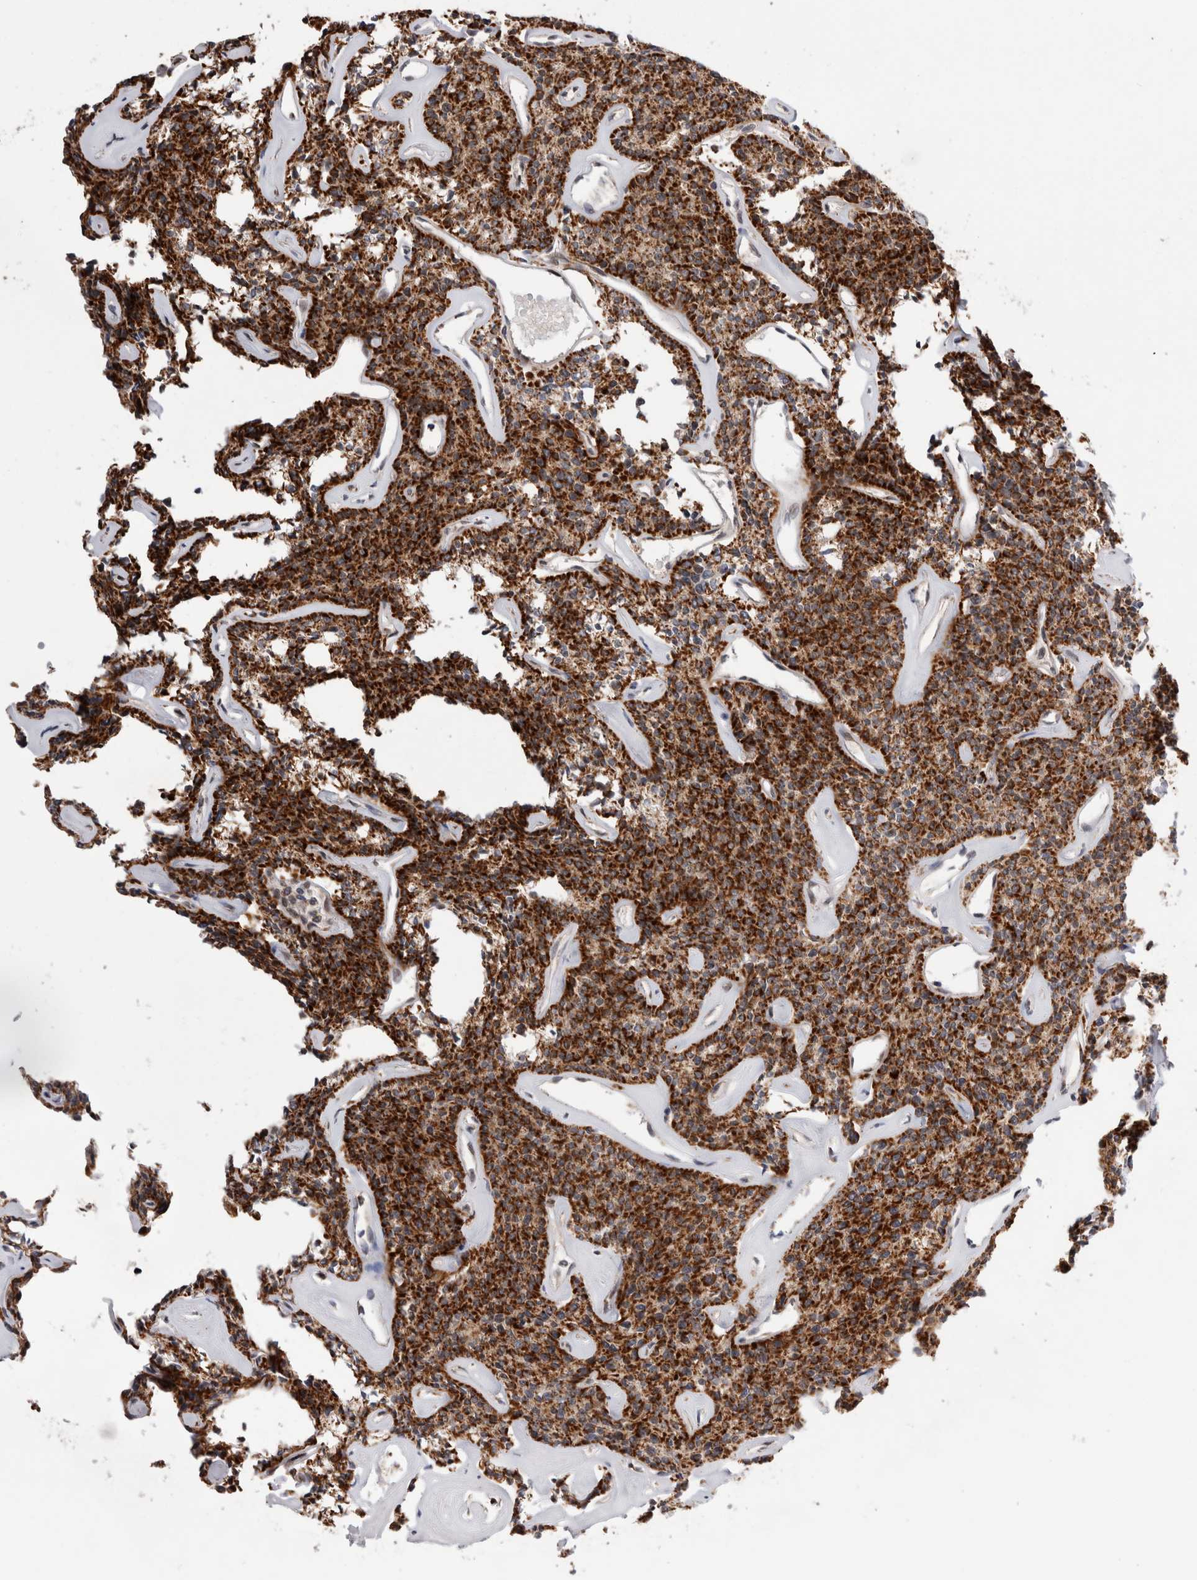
{"staining": {"intensity": "strong", "quantity": ">75%", "location": "cytoplasmic/membranous"}, "tissue": "parathyroid gland", "cell_type": "Glandular cells", "image_type": "normal", "snomed": [{"axis": "morphology", "description": "Normal tissue, NOS"}, {"axis": "topography", "description": "Parathyroid gland"}], "caption": "Immunohistochemistry (IHC) (DAB (3,3'-diaminobenzidine)) staining of benign parathyroid gland shows strong cytoplasmic/membranous protein staining in about >75% of glandular cells.", "gene": "MRPL37", "patient": {"sex": "male", "age": 46}}